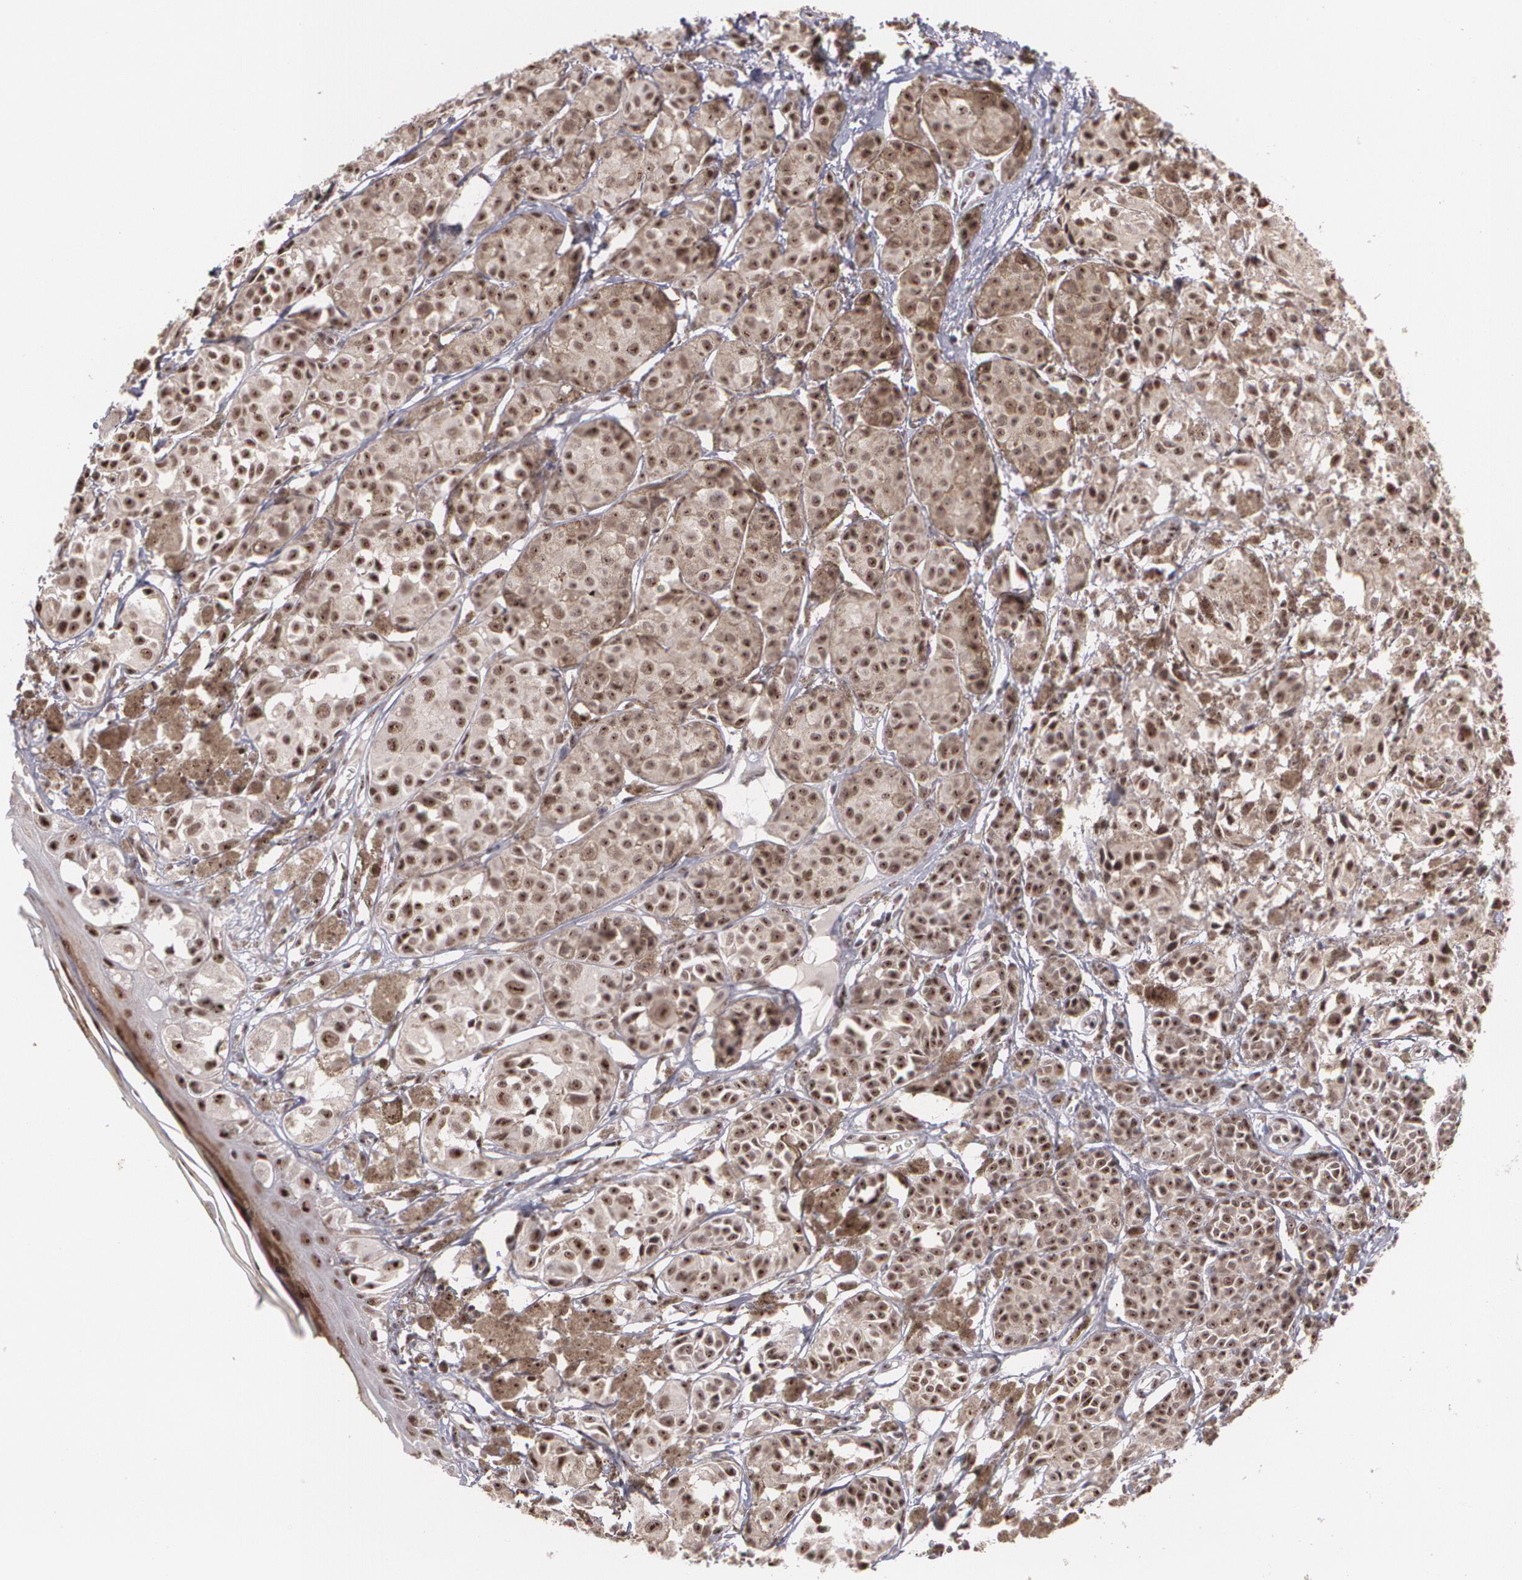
{"staining": {"intensity": "strong", "quantity": ">75%", "location": "cytoplasmic/membranous,nuclear"}, "tissue": "melanoma", "cell_type": "Tumor cells", "image_type": "cancer", "snomed": [{"axis": "morphology", "description": "Malignant melanoma, NOS"}, {"axis": "topography", "description": "Skin"}], "caption": "This photomicrograph exhibits IHC staining of malignant melanoma, with high strong cytoplasmic/membranous and nuclear expression in about >75% of tumor cells.", "gene": "C6orf15", "patient": {"sex": "male", "age": 76}}